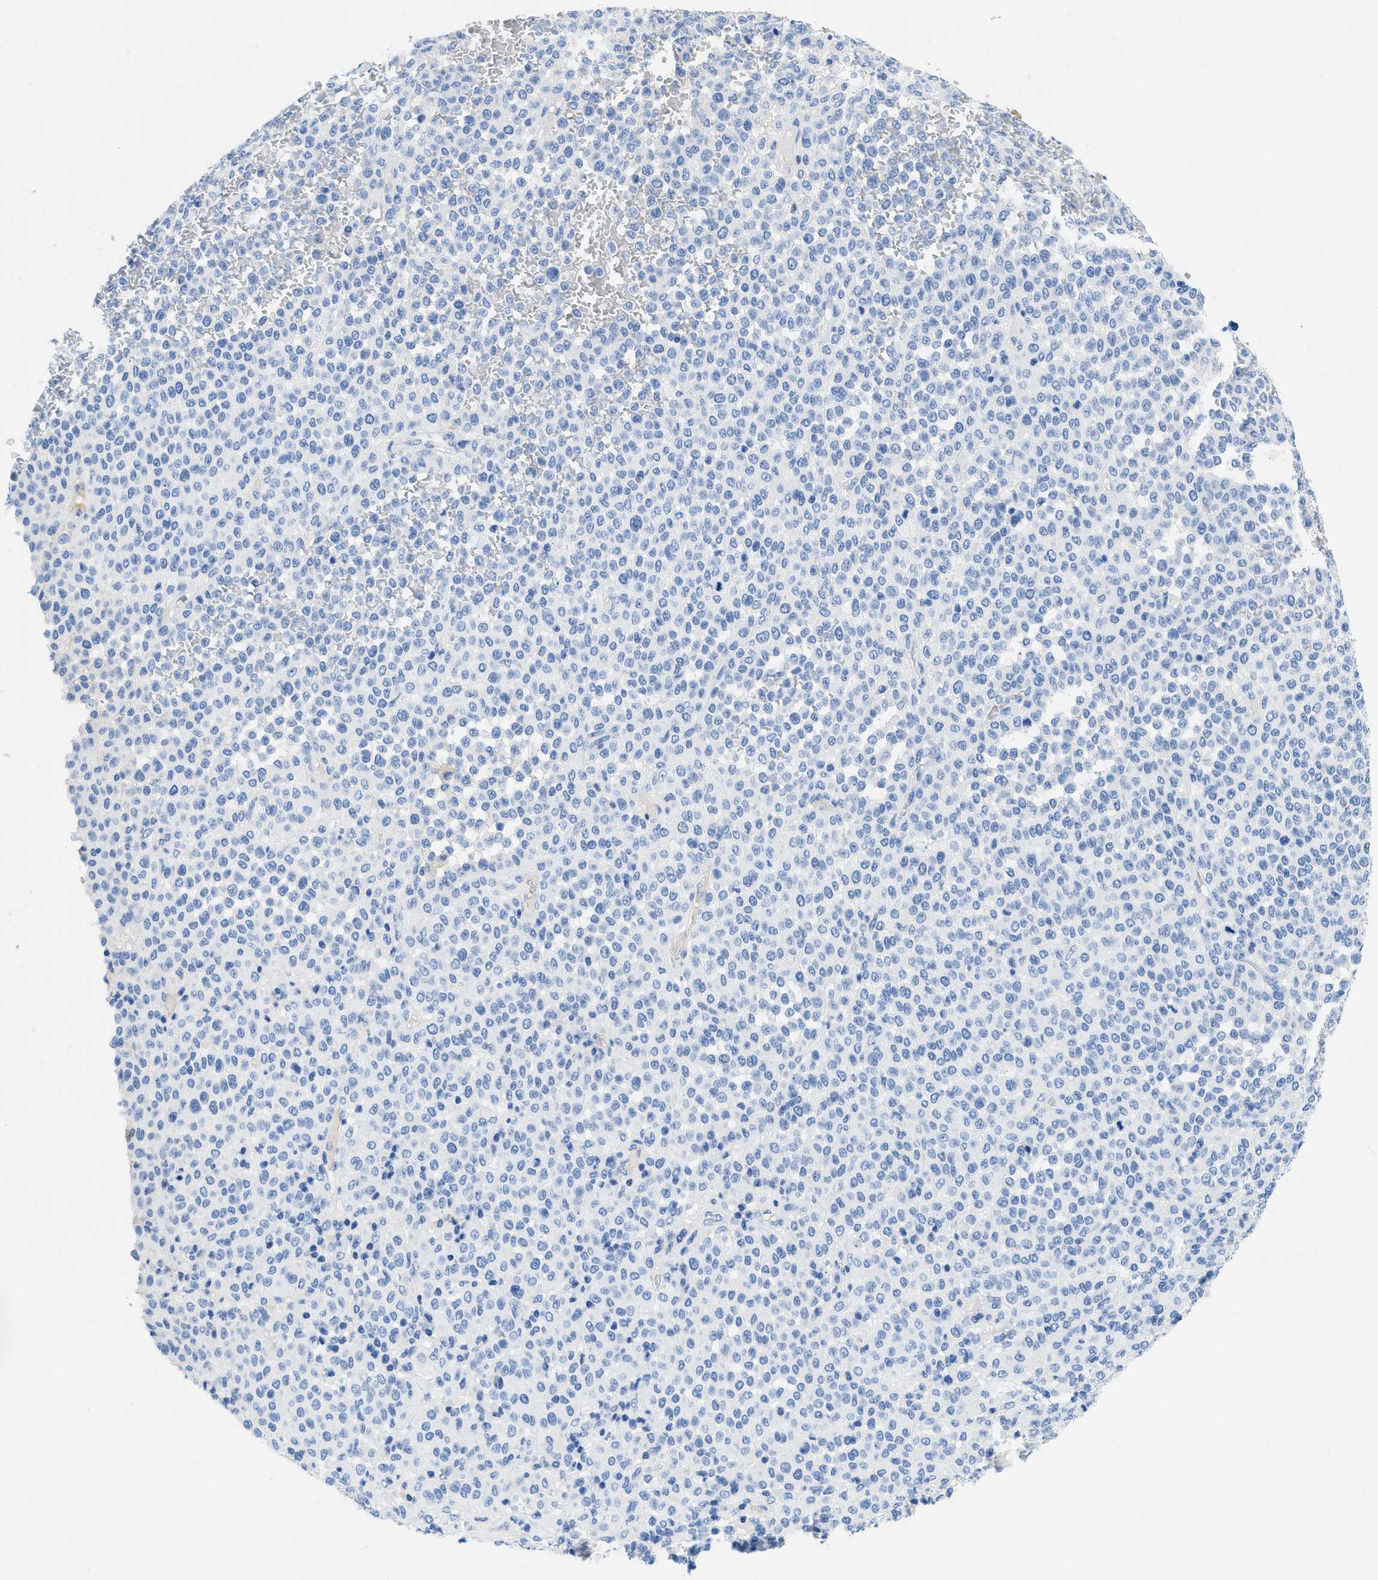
{"staining": {"intensity": "negative", "quantity": "none", "location": "none"}, "tissue": "melanoma", "cell_type": "Tumor cells", "image_type": "cancer", "snomed": [{"axis": "morphology", "description": "Malignant melanoma, Metastatic site"}, {"axis": "topography", "description": "Pancreas"}], "caption": "Malignant melanoma (metastatic site) stained for a protein using immunohistochemistry shows no positivity tumor cells.", "gene": "COL3A1", "patient": {"sex": "female", "age": 30}}